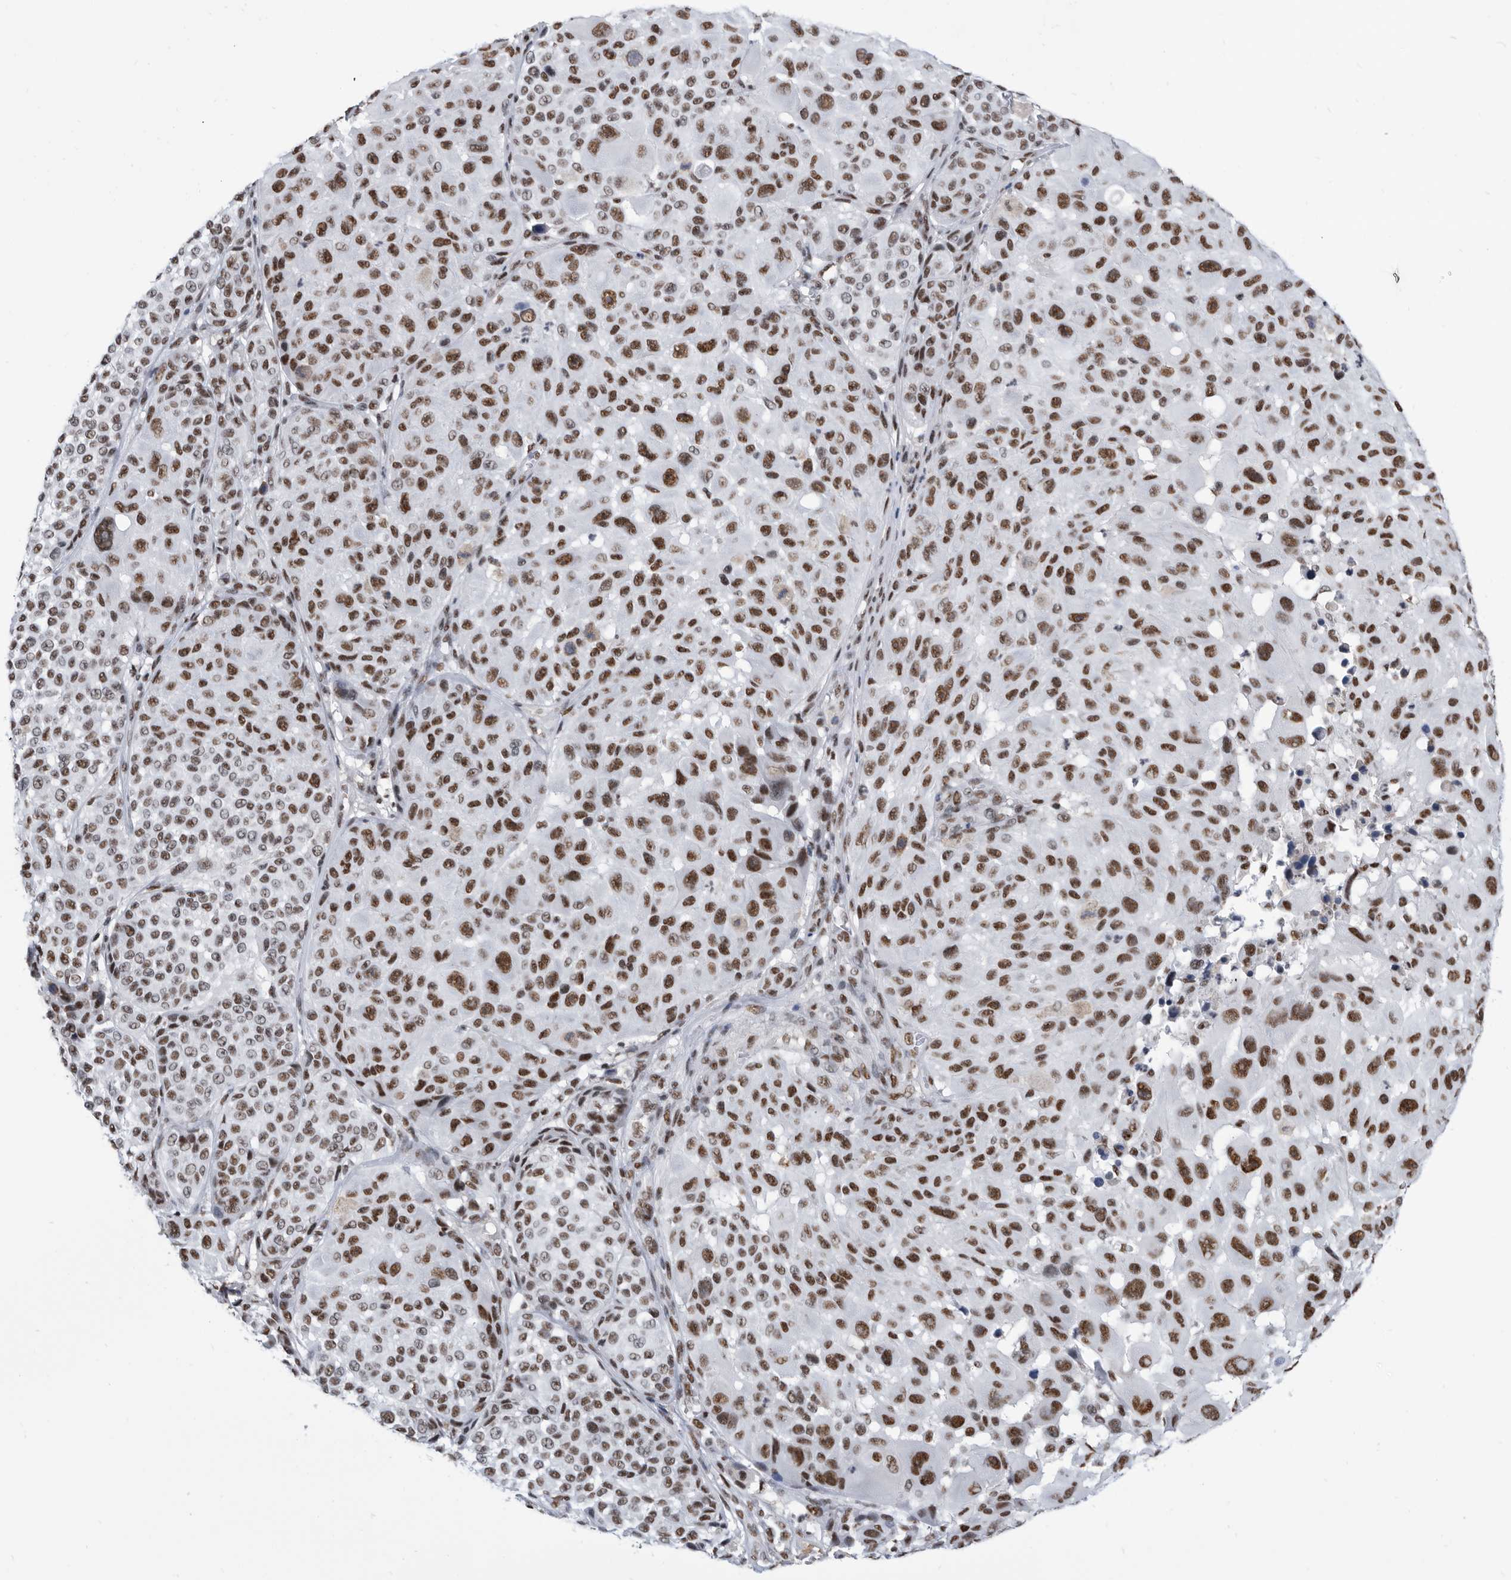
{"staining": {"intensity": "moderate", "quantity": ">75%", "location": "nuclear"}, "tissue": "melanoma", "cell_type": "Tumor cells", "image_type": "cancer", "snomed": [{"axis": "morphology", "description": "Malignant melanoma, NOS"}, {"axis": "topography", "description": "Skin"}], "caption": "This micrograph displays immunohistochemistry (IHC) staining of melanoma, with medium moderate nuclear positivity in about >75% of tumor cells.", "gene": "SF3A1", "patient": {"sex": "male", "age": 83}}